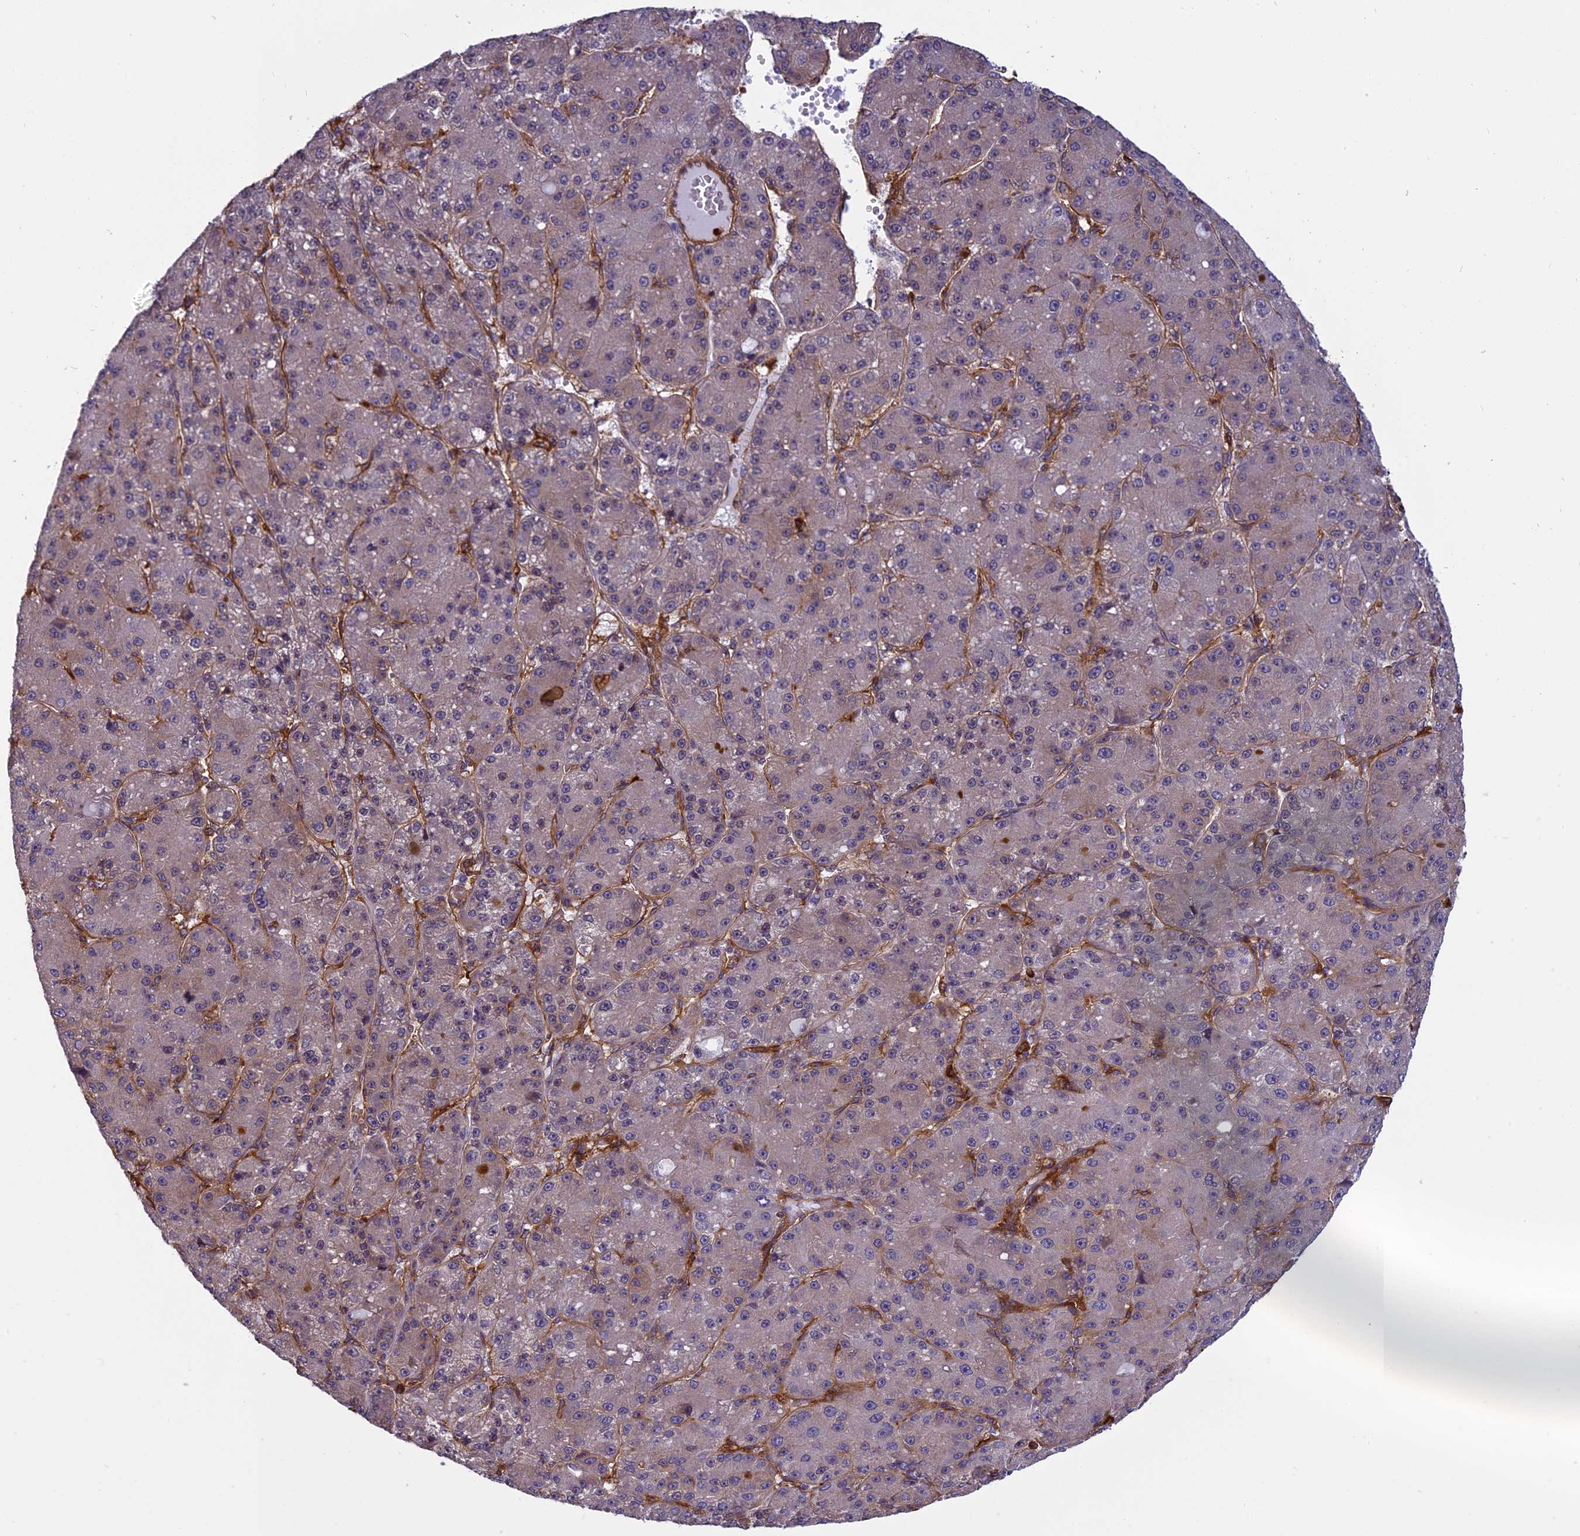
{"staining": {"intensity": "negative", "quantity": "none", "location": "none"}, "tissue": "liver cancer", "cell_type": "Tumor cells", "image_type": "cancer", "snomed": [{"axis": "morphology", "description": "Carcinoma, Hepatocellular, NOS"}, {"axis": "topography", "description": "Liver"}], "caption": "Liver cancer (hepatocellular carcinoma) was stained to show a protein in brown. There is no significant staining in tumor cells.", "gene": "EHBP1L1", "patient": {"sex": "male", "age": 67}}